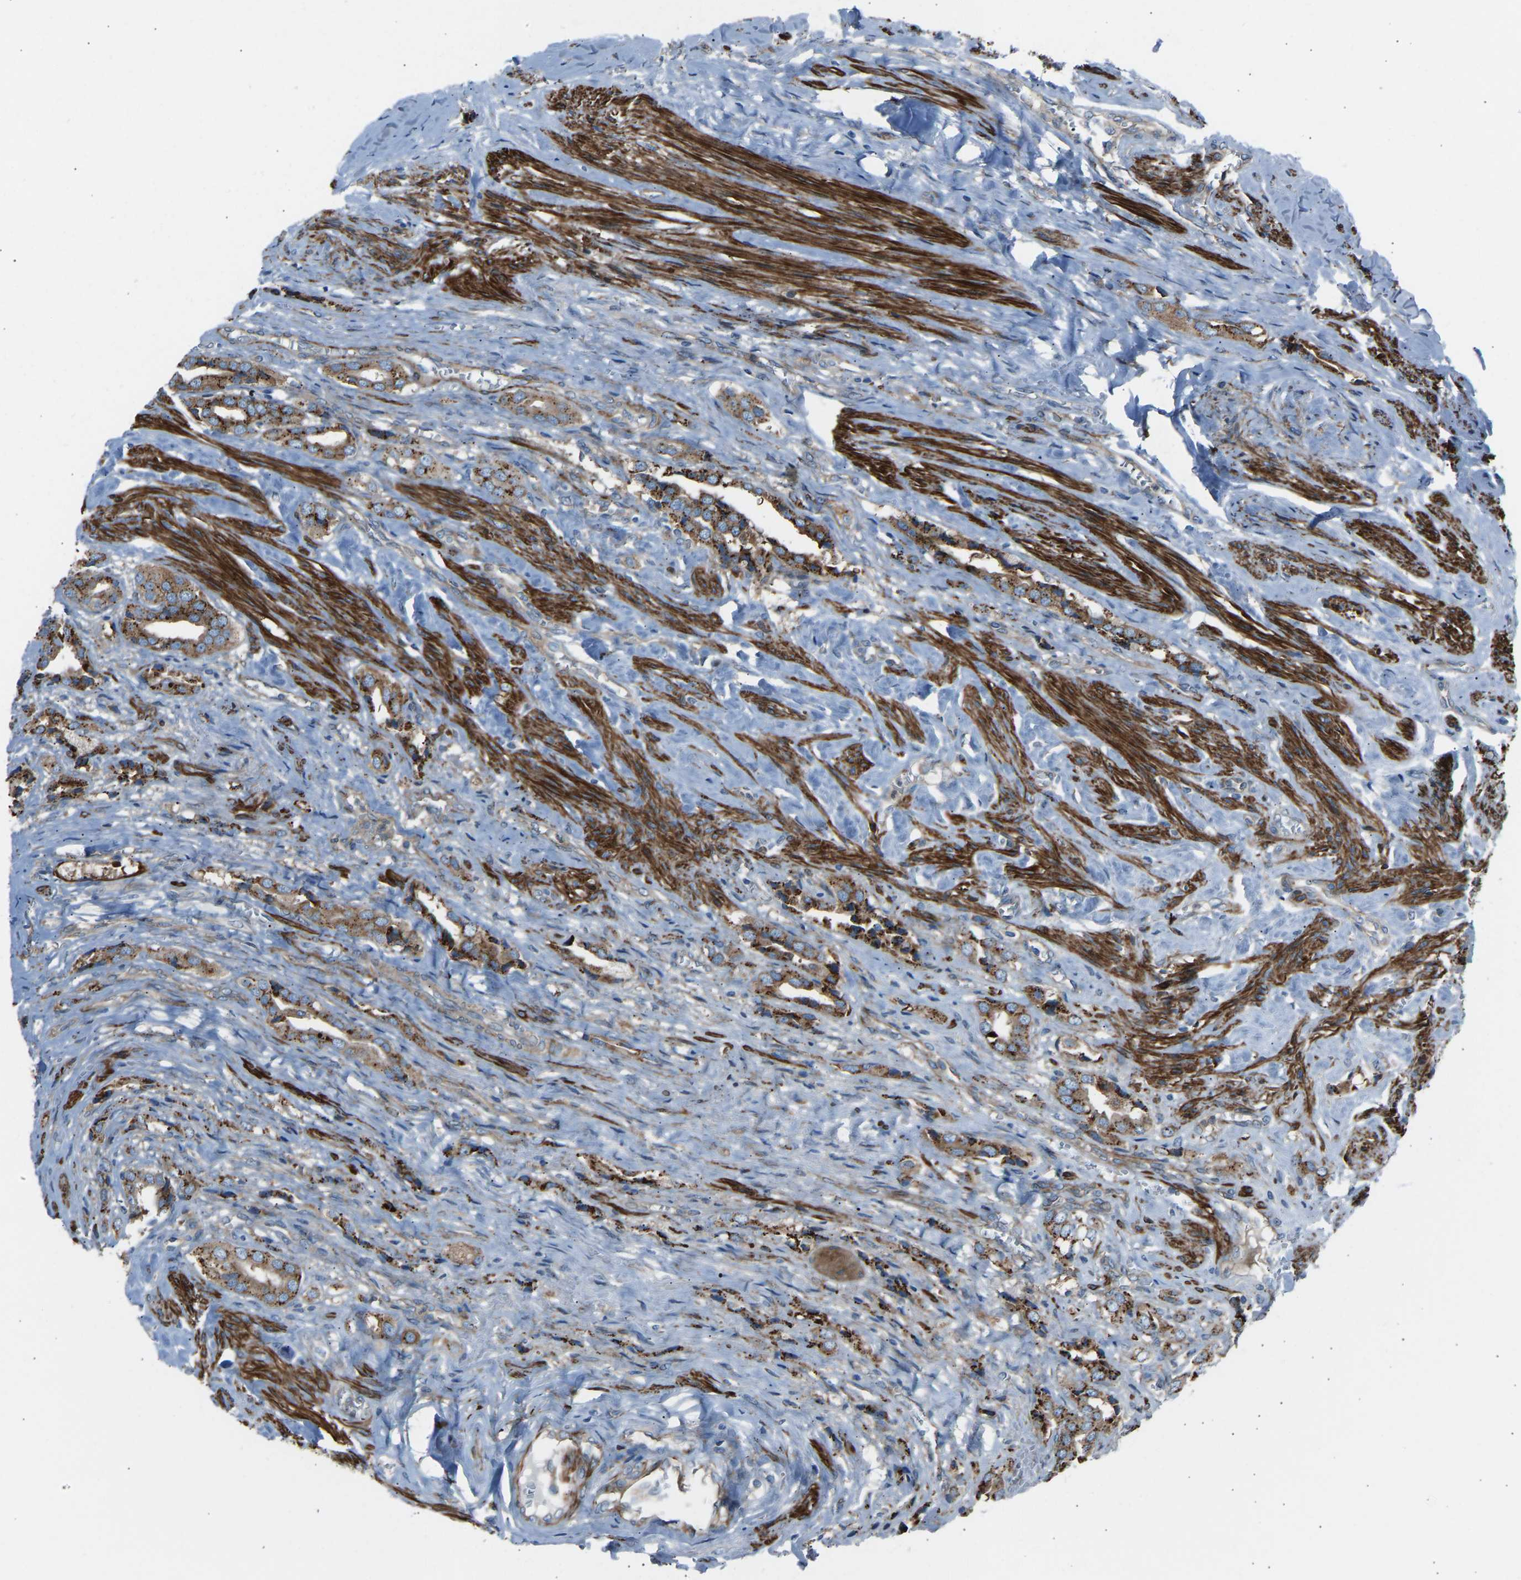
{"staining": {"intensity": "moderate", "quantity": ">75%", "location": "cytoplasmic/membranous"}, "tissue": "prostate cancer", "cell_type": "Tumor cells", "image_type": "cancer", "snomed": [{"axis": "morphology", "description": "Adenocarcinoma, High grade"}, {"axis": "topography", "description": "Prostate"}], "caption": "Prostate cancer (high-grade adenocarcinoma) was stained to show a protein in brown. There is medium levels of moderate cytoplasmic/membranous staining in about >75% of tumor cells. (DAB (3,3'-diaminobenzidine) IHC with brightfield microscopy, high magnification).", "gene": "VPS41", "patient": {"sex": "male", "age": 52}}